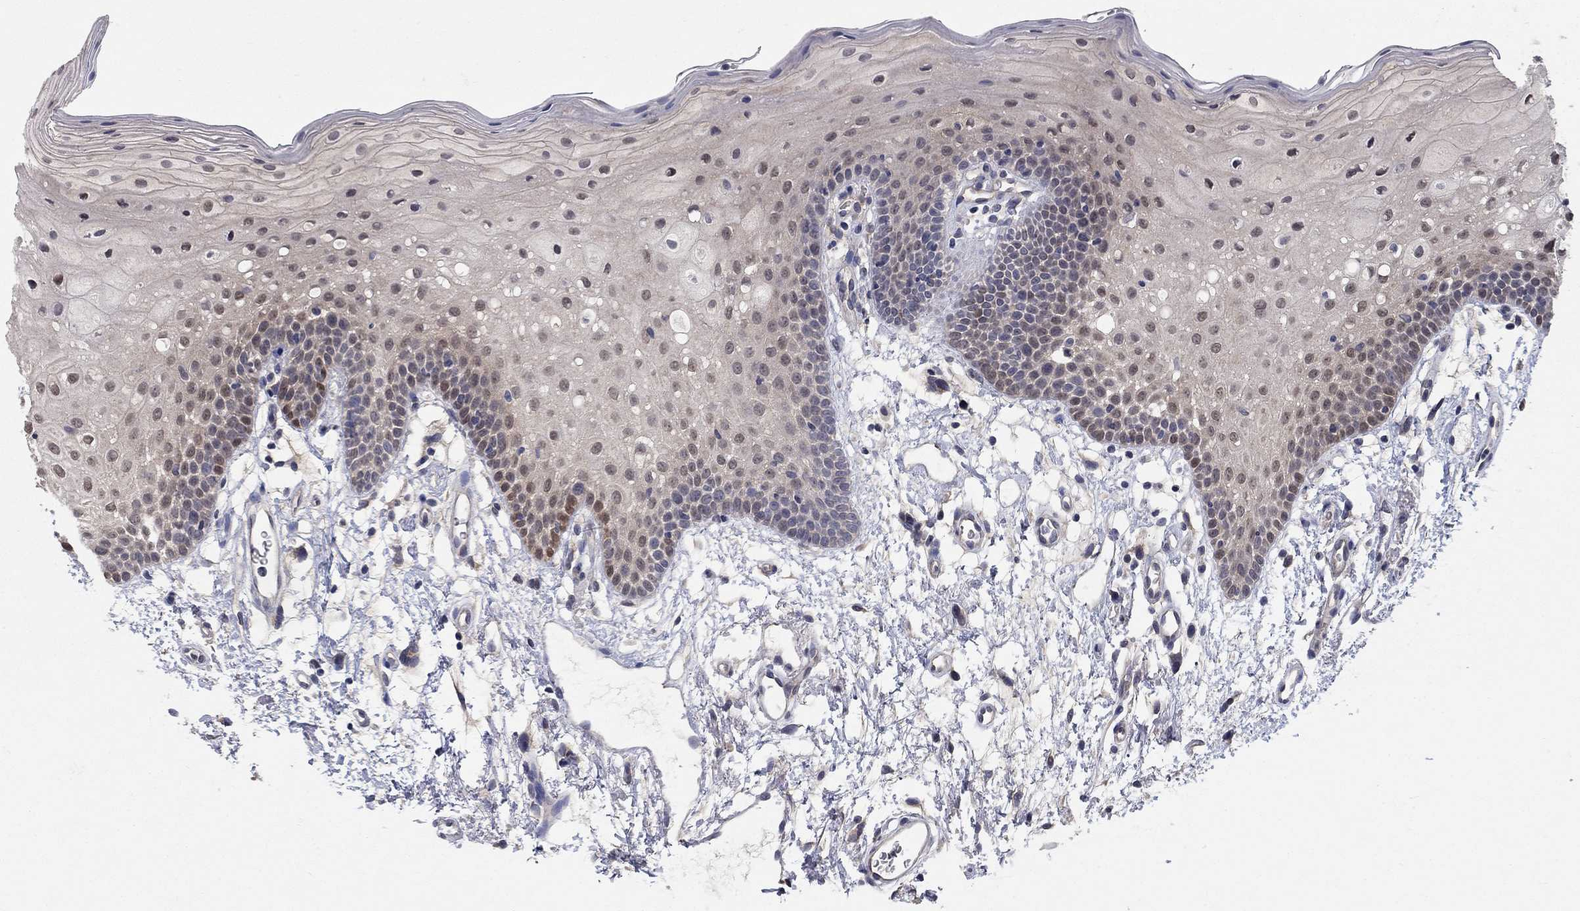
{"staining": {"intensity": "moderate", "quantity": "<25%", "location": "nuclear"}, "tissue": "oral mucosa", "cell_type": "Squamous epithelial cells", "image_type": "normal", "snomed": [{"axis": "morphology", "description": "Normal tissue, NOS"}, {"axis": "topography", "description": "Oral tissue"}, {"axis": "topography", "description": "Tounge, NOS"}], "caption": "Brown immunohistochemical staining in benign oral mucosa reveals moderate nuclear positivity in approximately <25% of squamous epithelial cells. The staining was performed using DAB (3,3'-diaminobenzidine), with brown indicating positive protein expression. Nuclei are stained blue with hematoxylin.", "gene": "WASF3", "patient": {"sex": "female", "age": 83}}